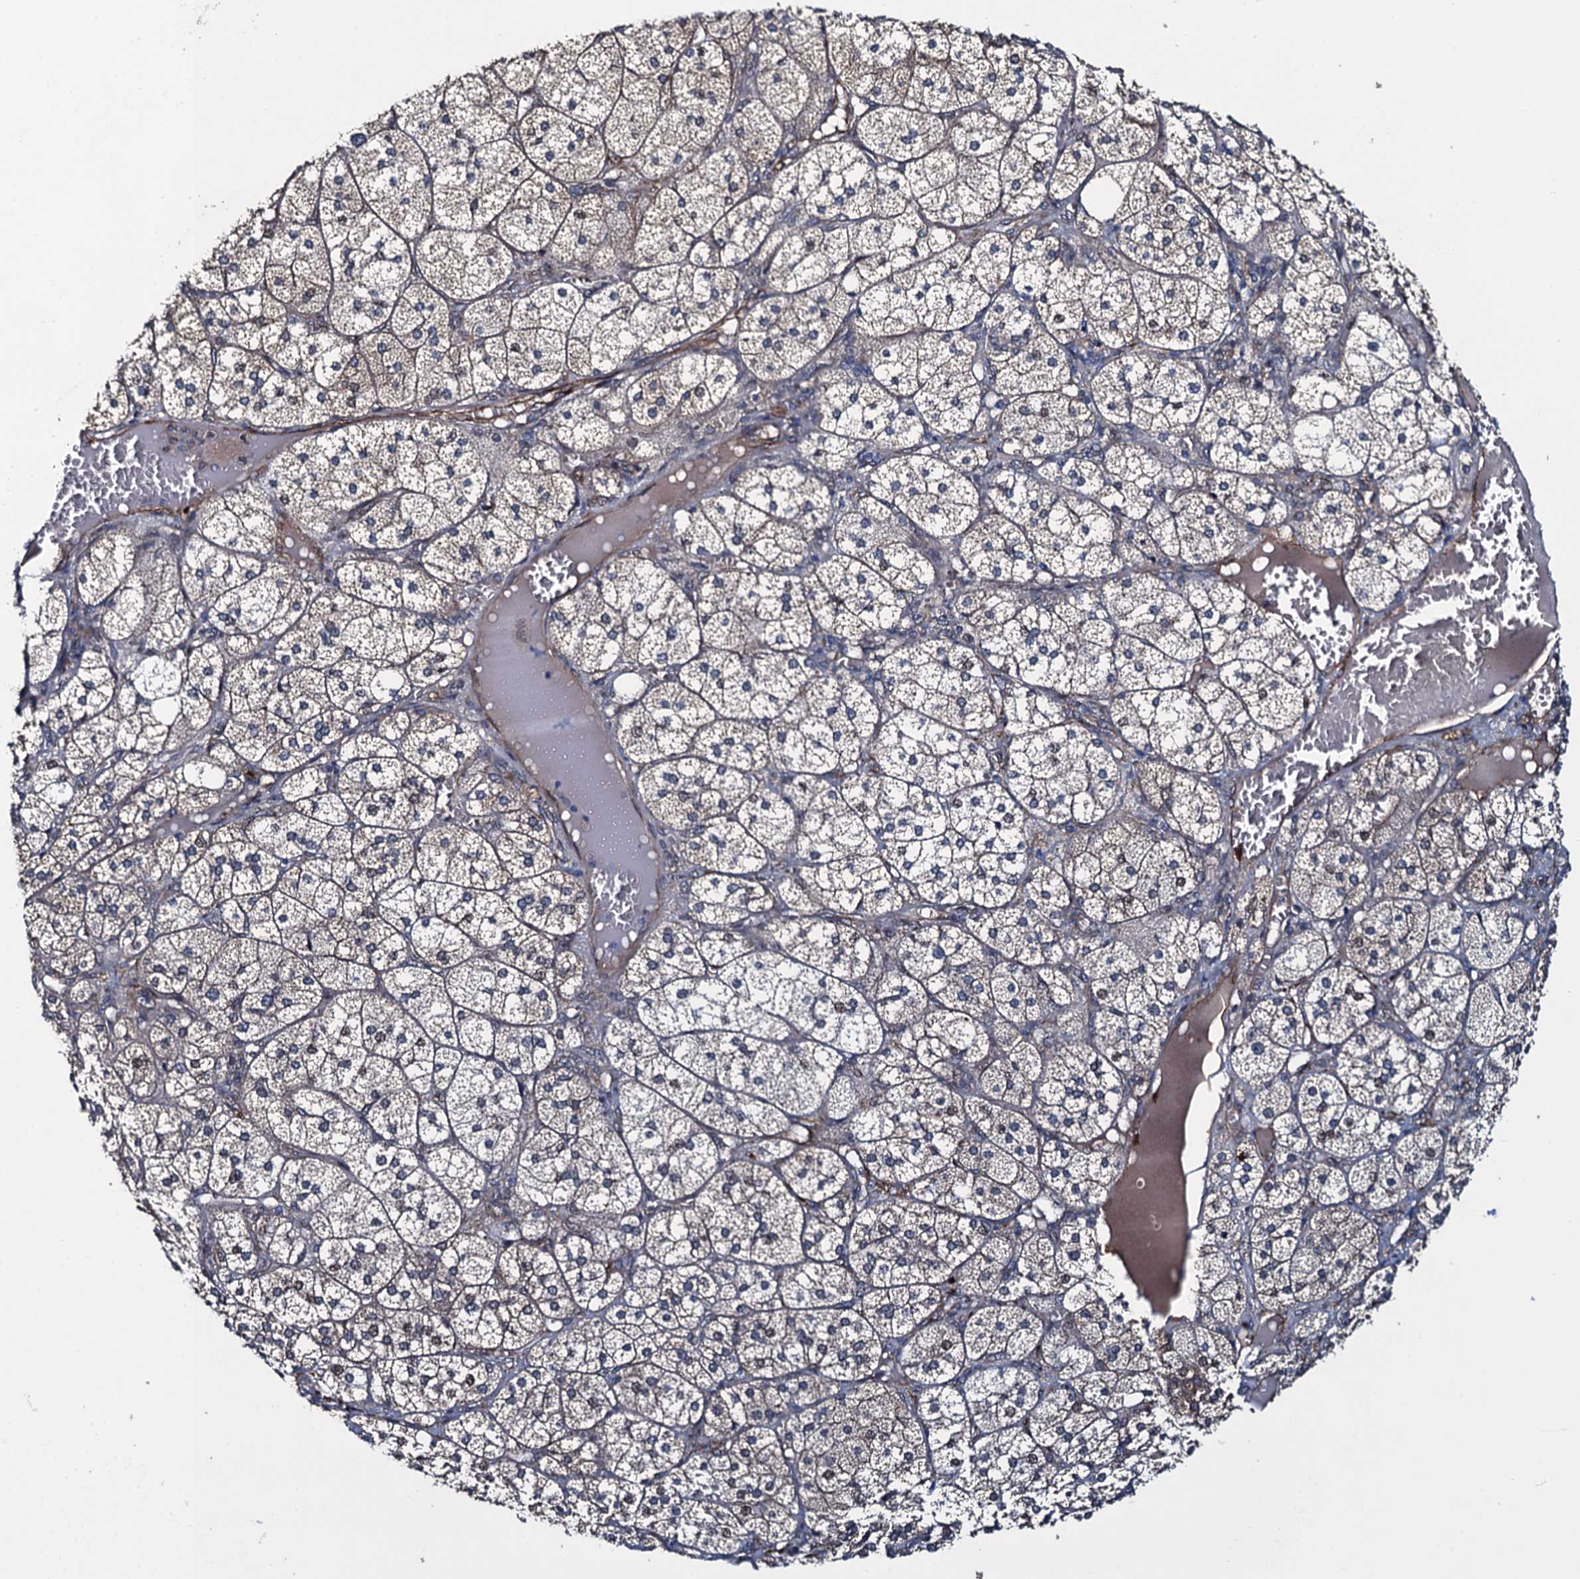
{"staining": {"intensity": "strong", "quantity": "25%-75%", "location": "cytoplasmic/membranous,nuclear"}, "tissue": "adrenal gland", "cell_type": "Glandular cells", "image_type": "normal", "snomed": [{"axis": "morphology", "description": "Normal tissue, NOS"}, {"axis": "topography", "description": "Adrenal gland"}], "caption": "This is an image of IHC staining of unremarkable adrenal gland, which shows strong positivity in the cytoplasmic/membranous,nuclear of glandular cells.", "gene": "EVX2", "patient": {"sex": "female", "age": 61}}